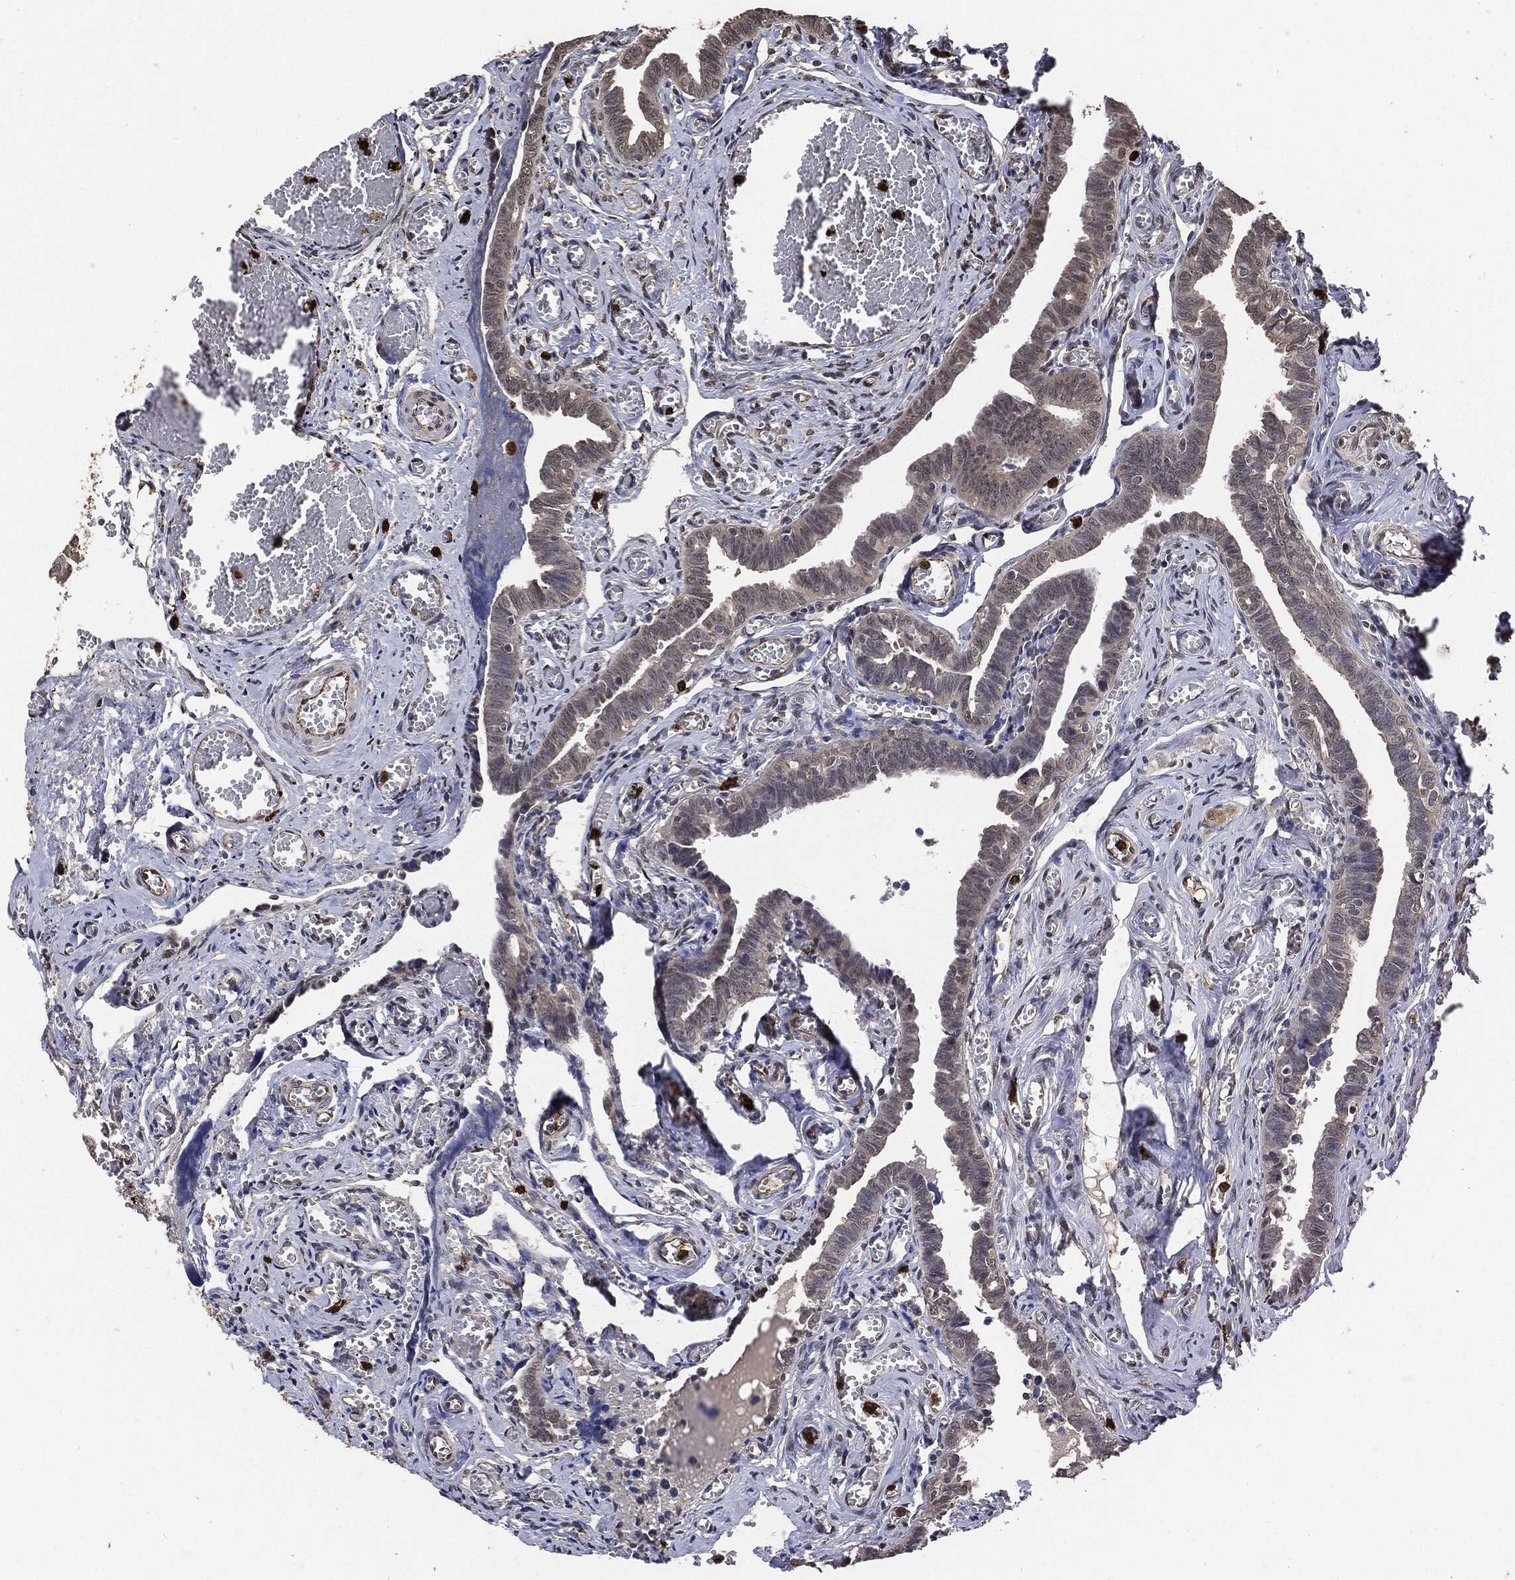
{"staining": {"intensity": "weak", "quantity": "25%-75%", "location": "cytoplasmic/membranous"}, "tissue": "fallopian tube", "cell_type": "Glandular cells", "image_type": "normal", "snomed": [{"axis": "morphology", "description": "Normal tissue, NOS"}, {"axis": "topography", "description": "Vascular tissue"}, {"axis": "topography", "description": "Fallopian tube"}], "caption": "Protein expression analysis of normal human fallopian tube reveals weak cytoplasmic/membranous expression in about 25%-75% of glandular cells. Nuclei are stained in blue.", "gene": "S100A9", "patient": {"sex": "female", "age": 67}}